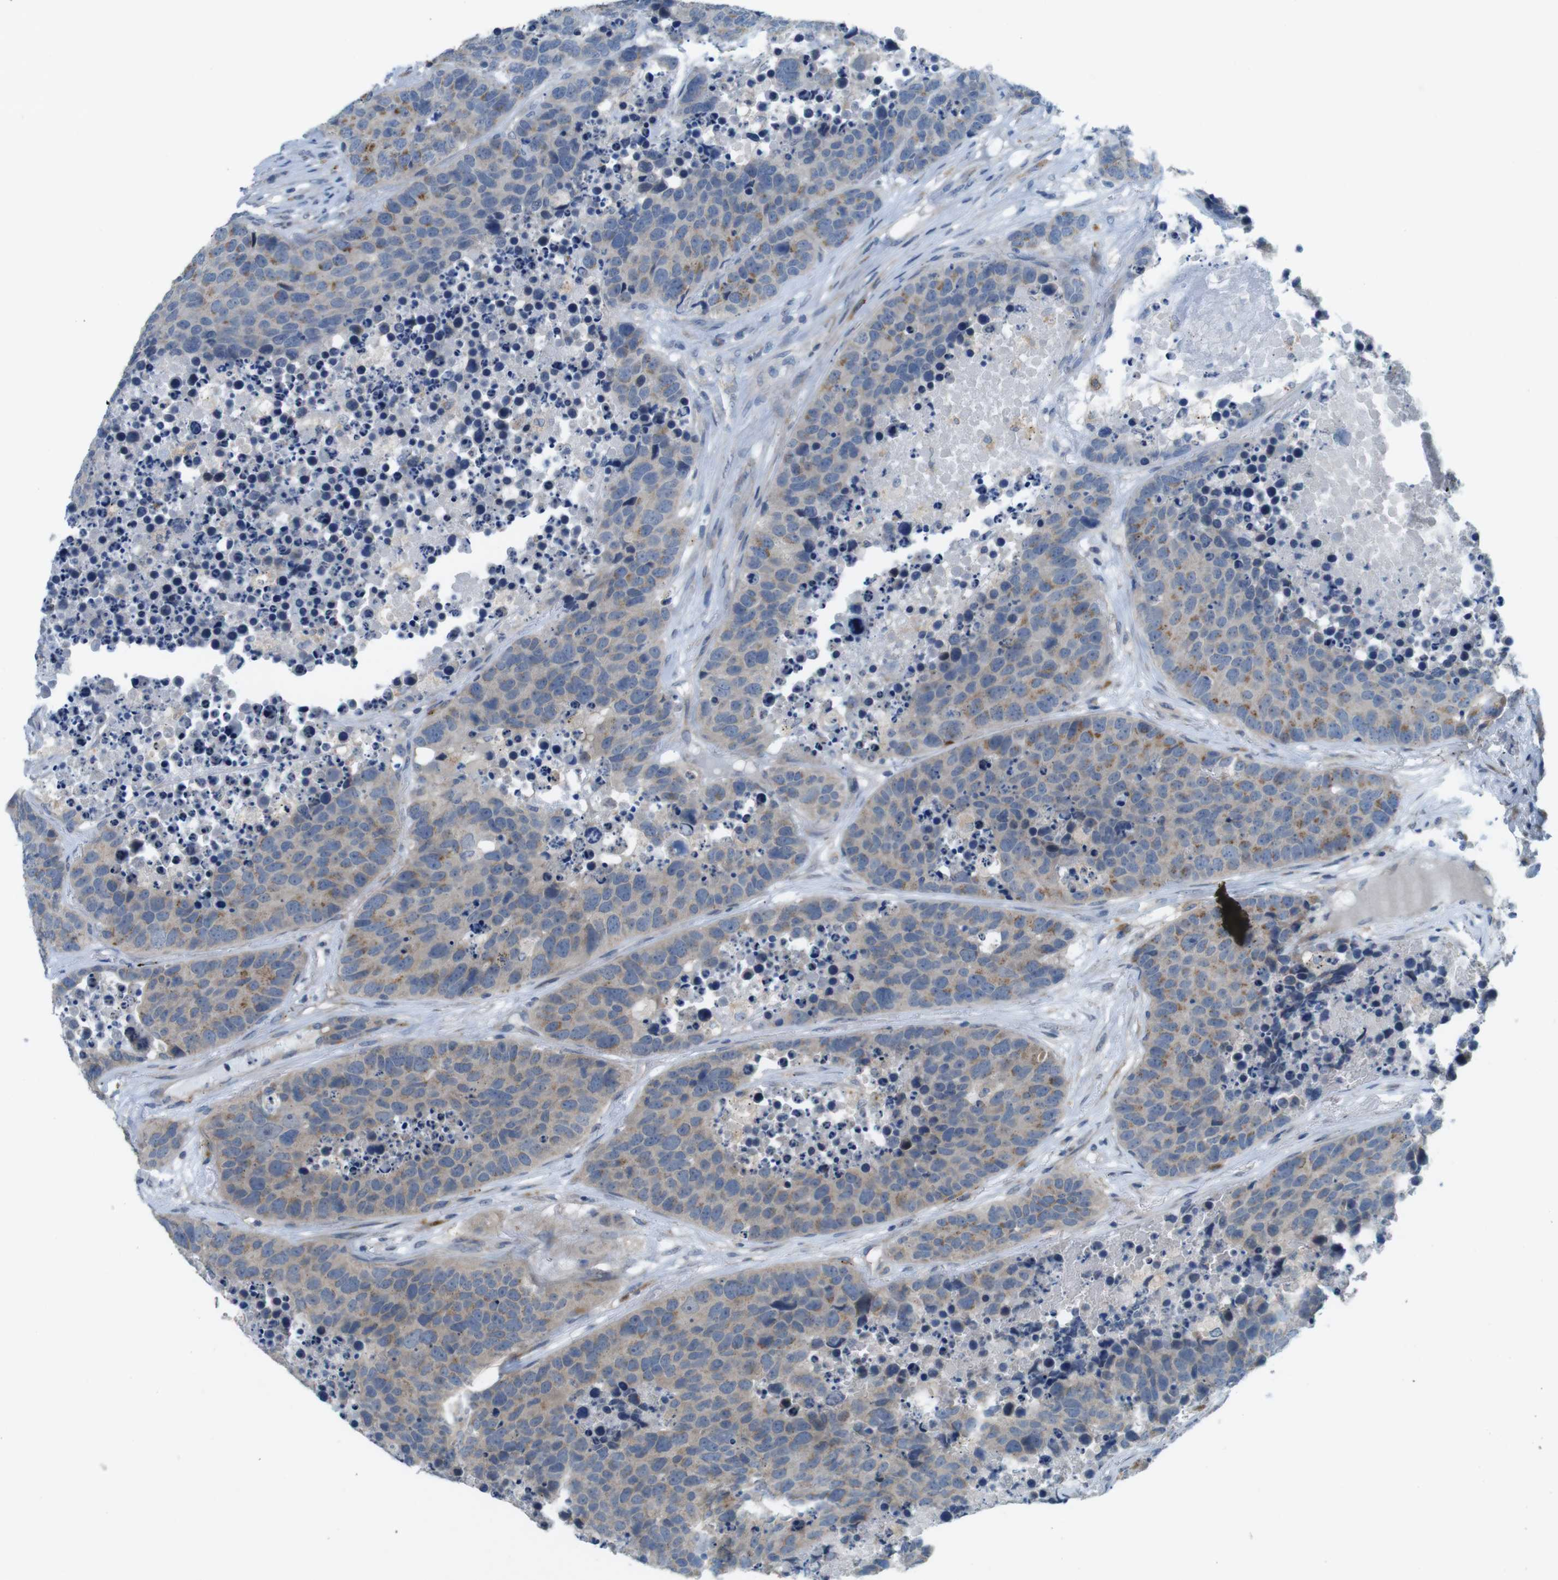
{"staining": {"intensity": "weak", "quantity": ">75%", "location": "cytoplasmic/membranous"}, "tissue": "carcinoid", "cell_type": "Tumor cells", "image_type": "cancer", "snomed": [{"axis": "morphology", "description": "Carcinoid, malignant, NOS"}, {"axis": "topography", "description": "Lung"}], "caption": "Malignant carcinoid tissue exhibits weak cytoplasmic/membranous expression in approximately >75% of tumor cells", "gene": "TYW1", "patient": {"sex": "male", "age": 60}}